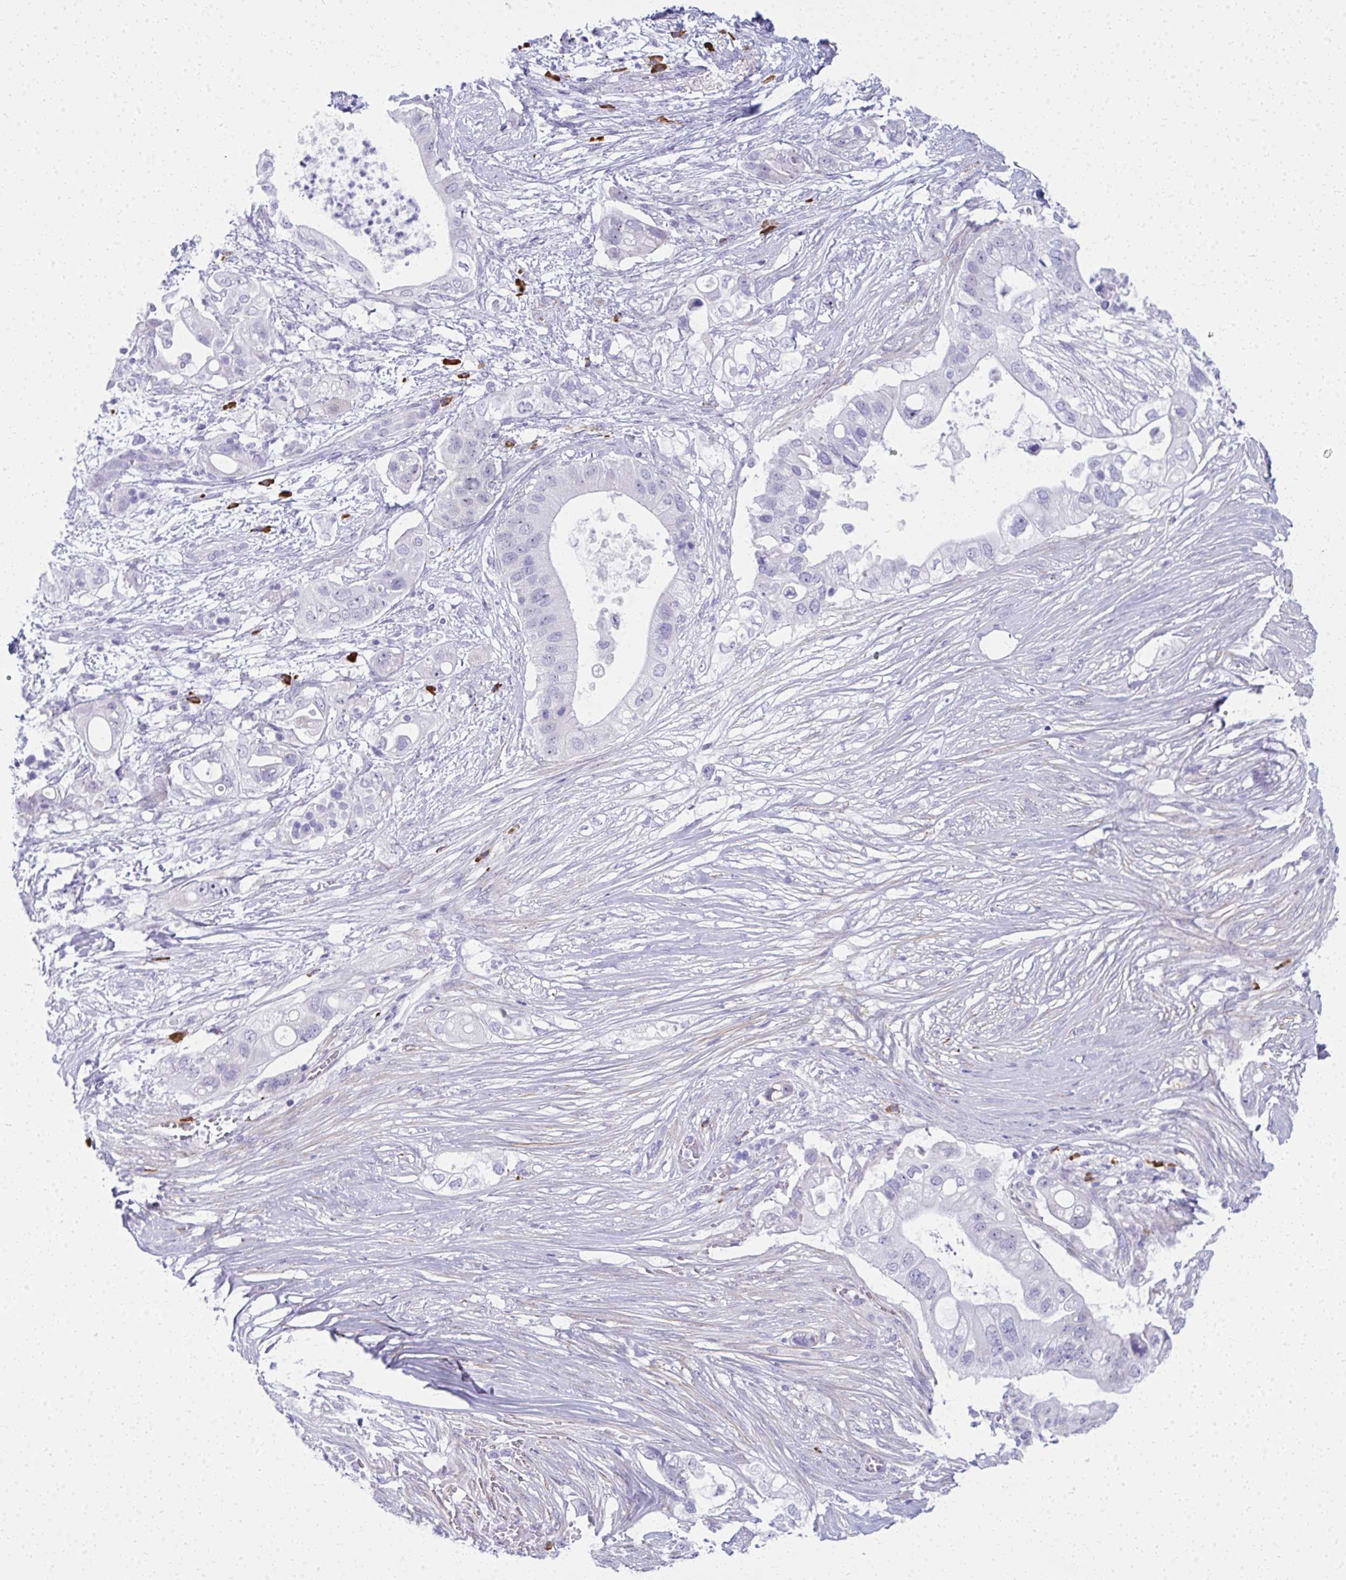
{"staining": {"intensity": "negative", "quantity": "none", "location": "none"}, "tissue": "pancreatic cancer", "cell_type": "Tumor cells", "image_type": "cancer", "snomed": [{"axis": "morphology", "description": "Adenocarcinoma, NOS"}, {"axis": "topography", "description": "Pancreas"}], "caption": "This is an immunohistochemistry (IHC) photomicrograph of adenocarcinoma (pancreatic). There is no positivity in tumor cells.", "gene": "PUS7L", "patient": {"sex": "female", "age": 72}}